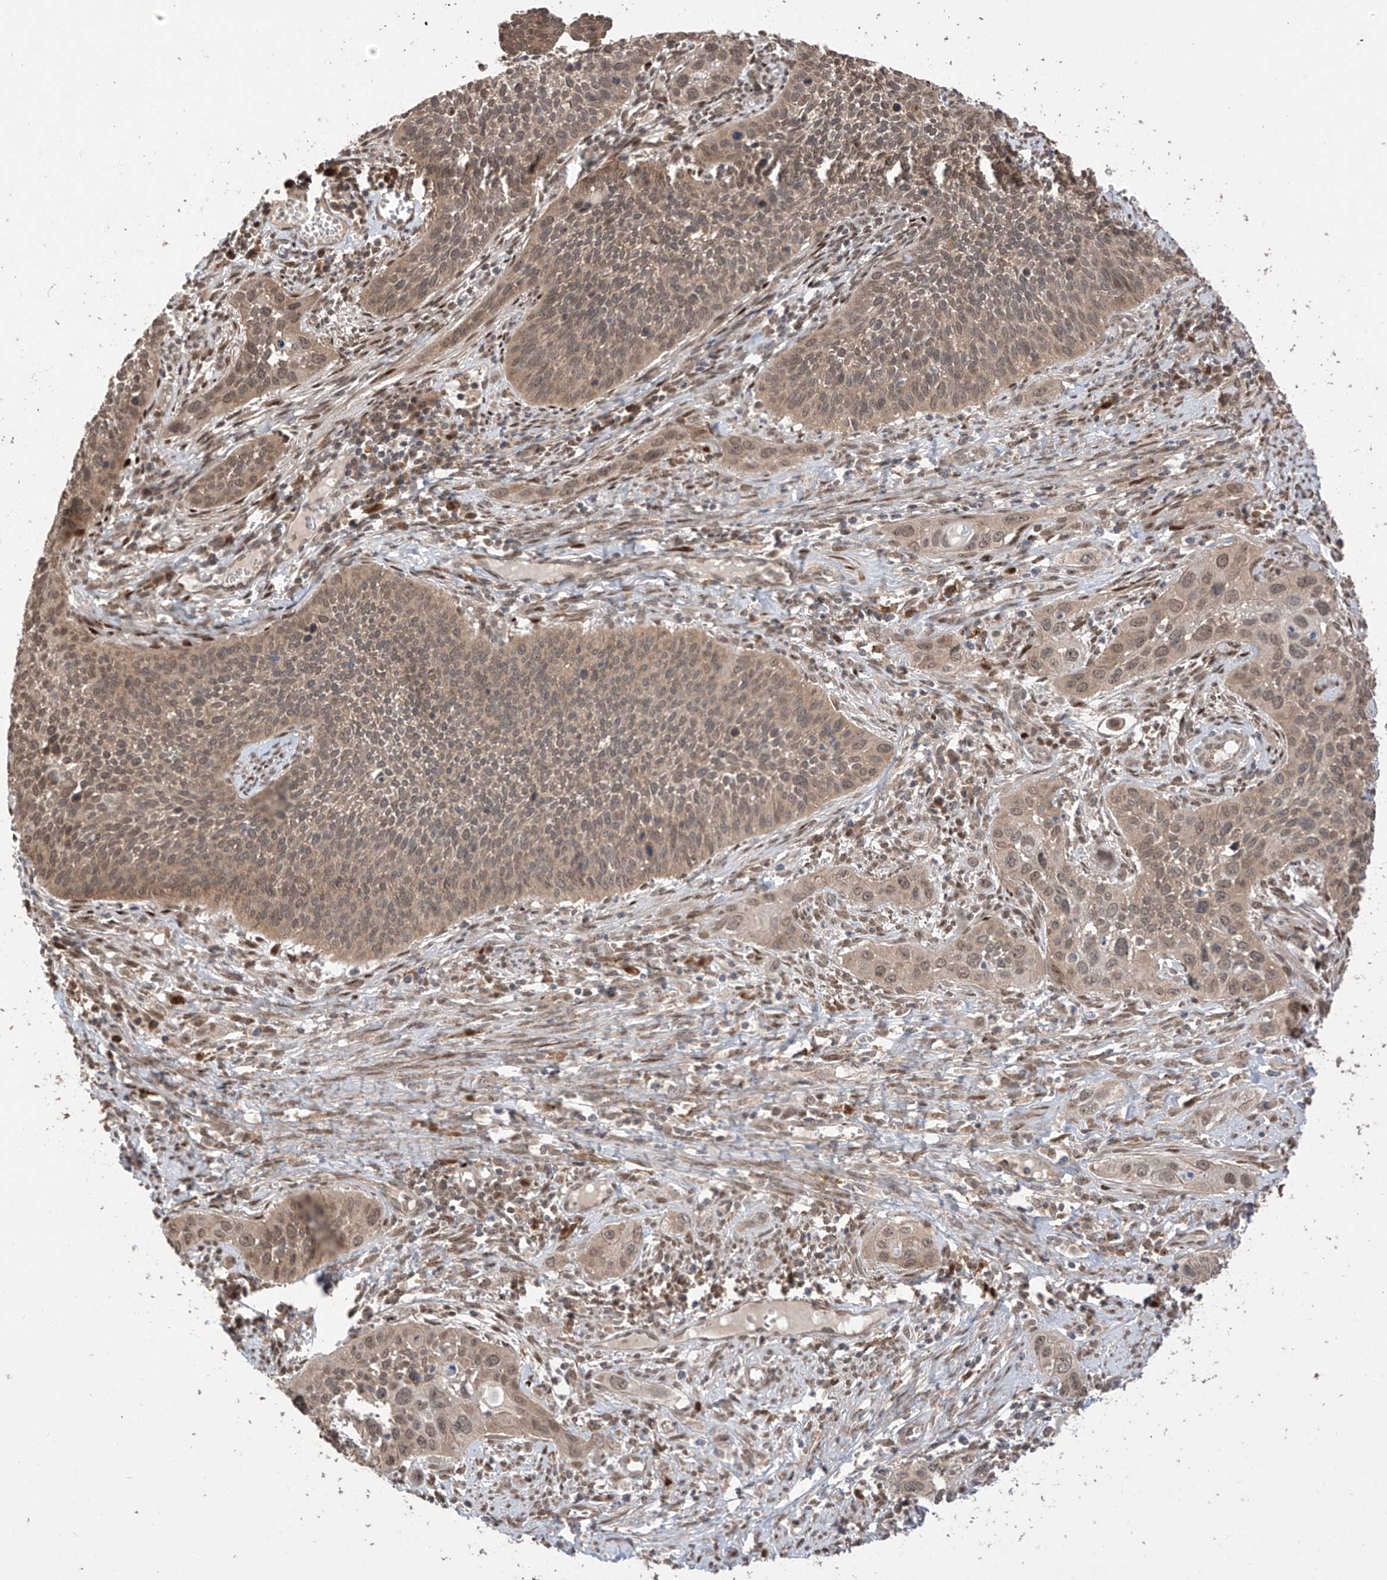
{"staining": {"intensity": "weak", "quantity": ">75%", "location": "cytoplasmic/membranous,nuclear"}, "tissue": "cervical cancer", "cell_type": "Tumor cells", "image_type": "cancer", "snomed": [{"axis": "morphology", "description": "Squamous cell carcinoma, NOS"}, {"axis": "topography", "description": "Cervix"}], "caption": "Approximately >75% of tumor cells in human cervical cancer exhibit weak cytoplasmic/membranous and nuclear protein positivity as visualized by brown immunohistochemical staining.", "gene": "LATS1", "patient": {"sex": "female", "age": 34}}